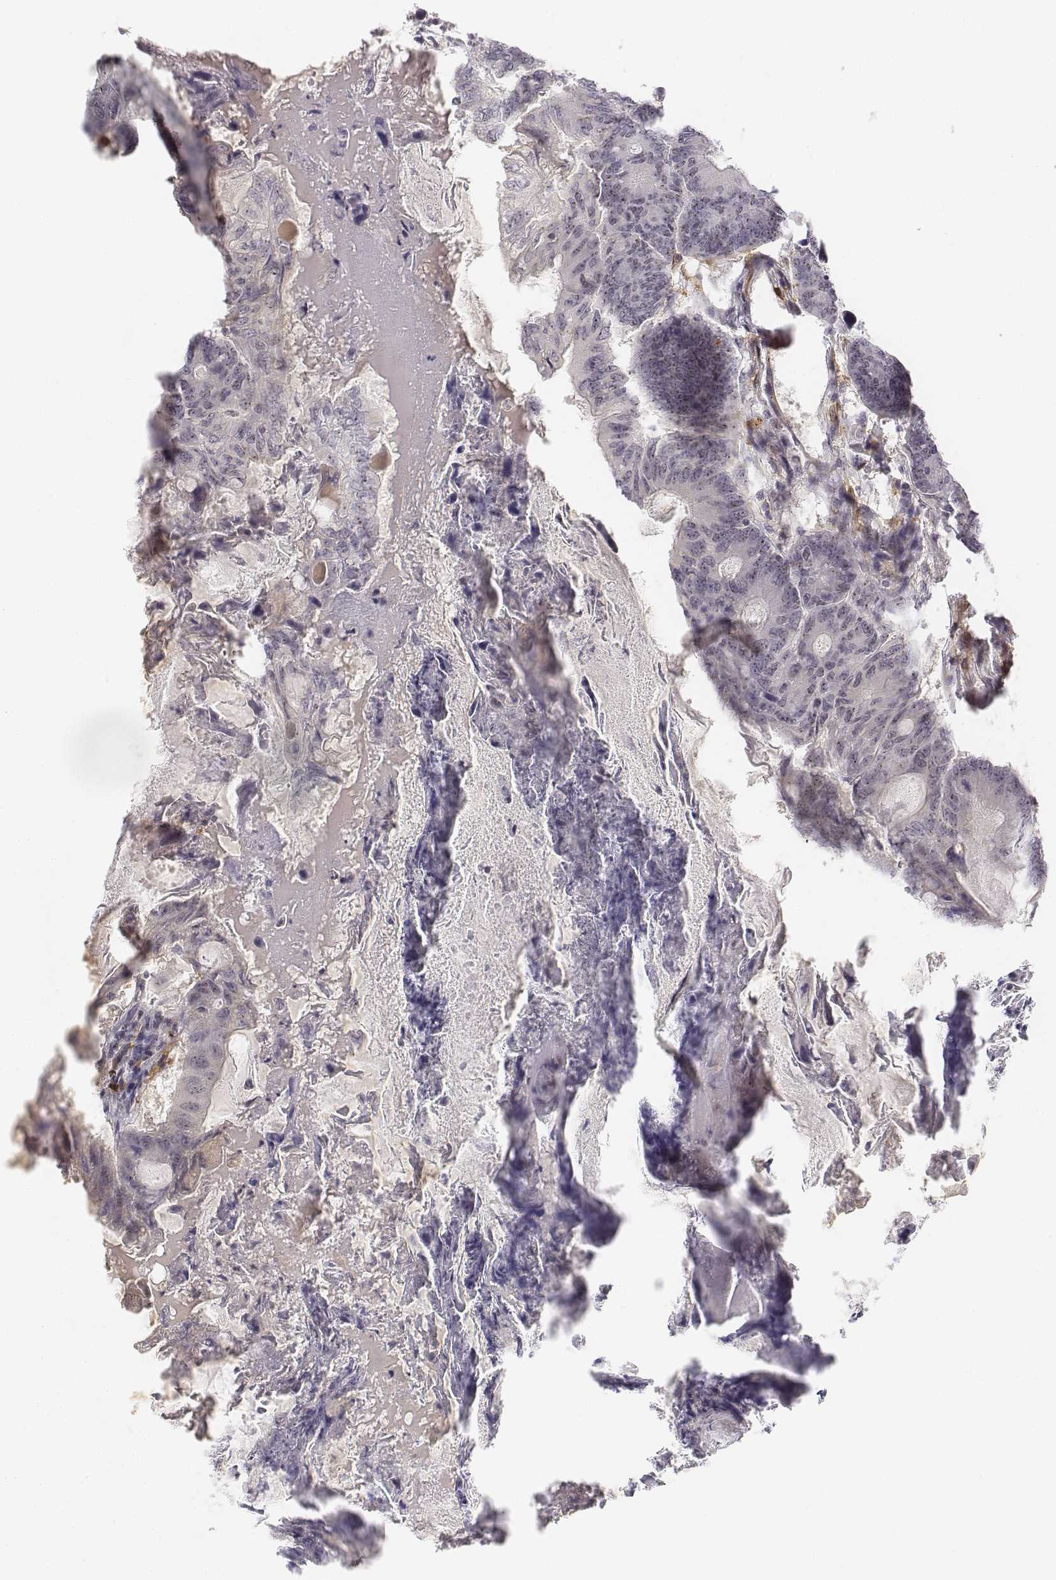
{"staining": {"intensity": "negative", "quantity": "none", "location": "none"}, "tissue": "colorectal cancer", "cell_type": "Tumor cells", "image_type": "cancer", "snomed": [{"axis": "morphology", "description": "Adenocarcinoma, NOS"}, {"axis": "topography", "description": "Colon"}], "caption": "Tumor cells are negative for brown protein staining in colorectal adenocarcinoma.", "gene": "CD14", "patient": {"sex": "female", "age": 70}}